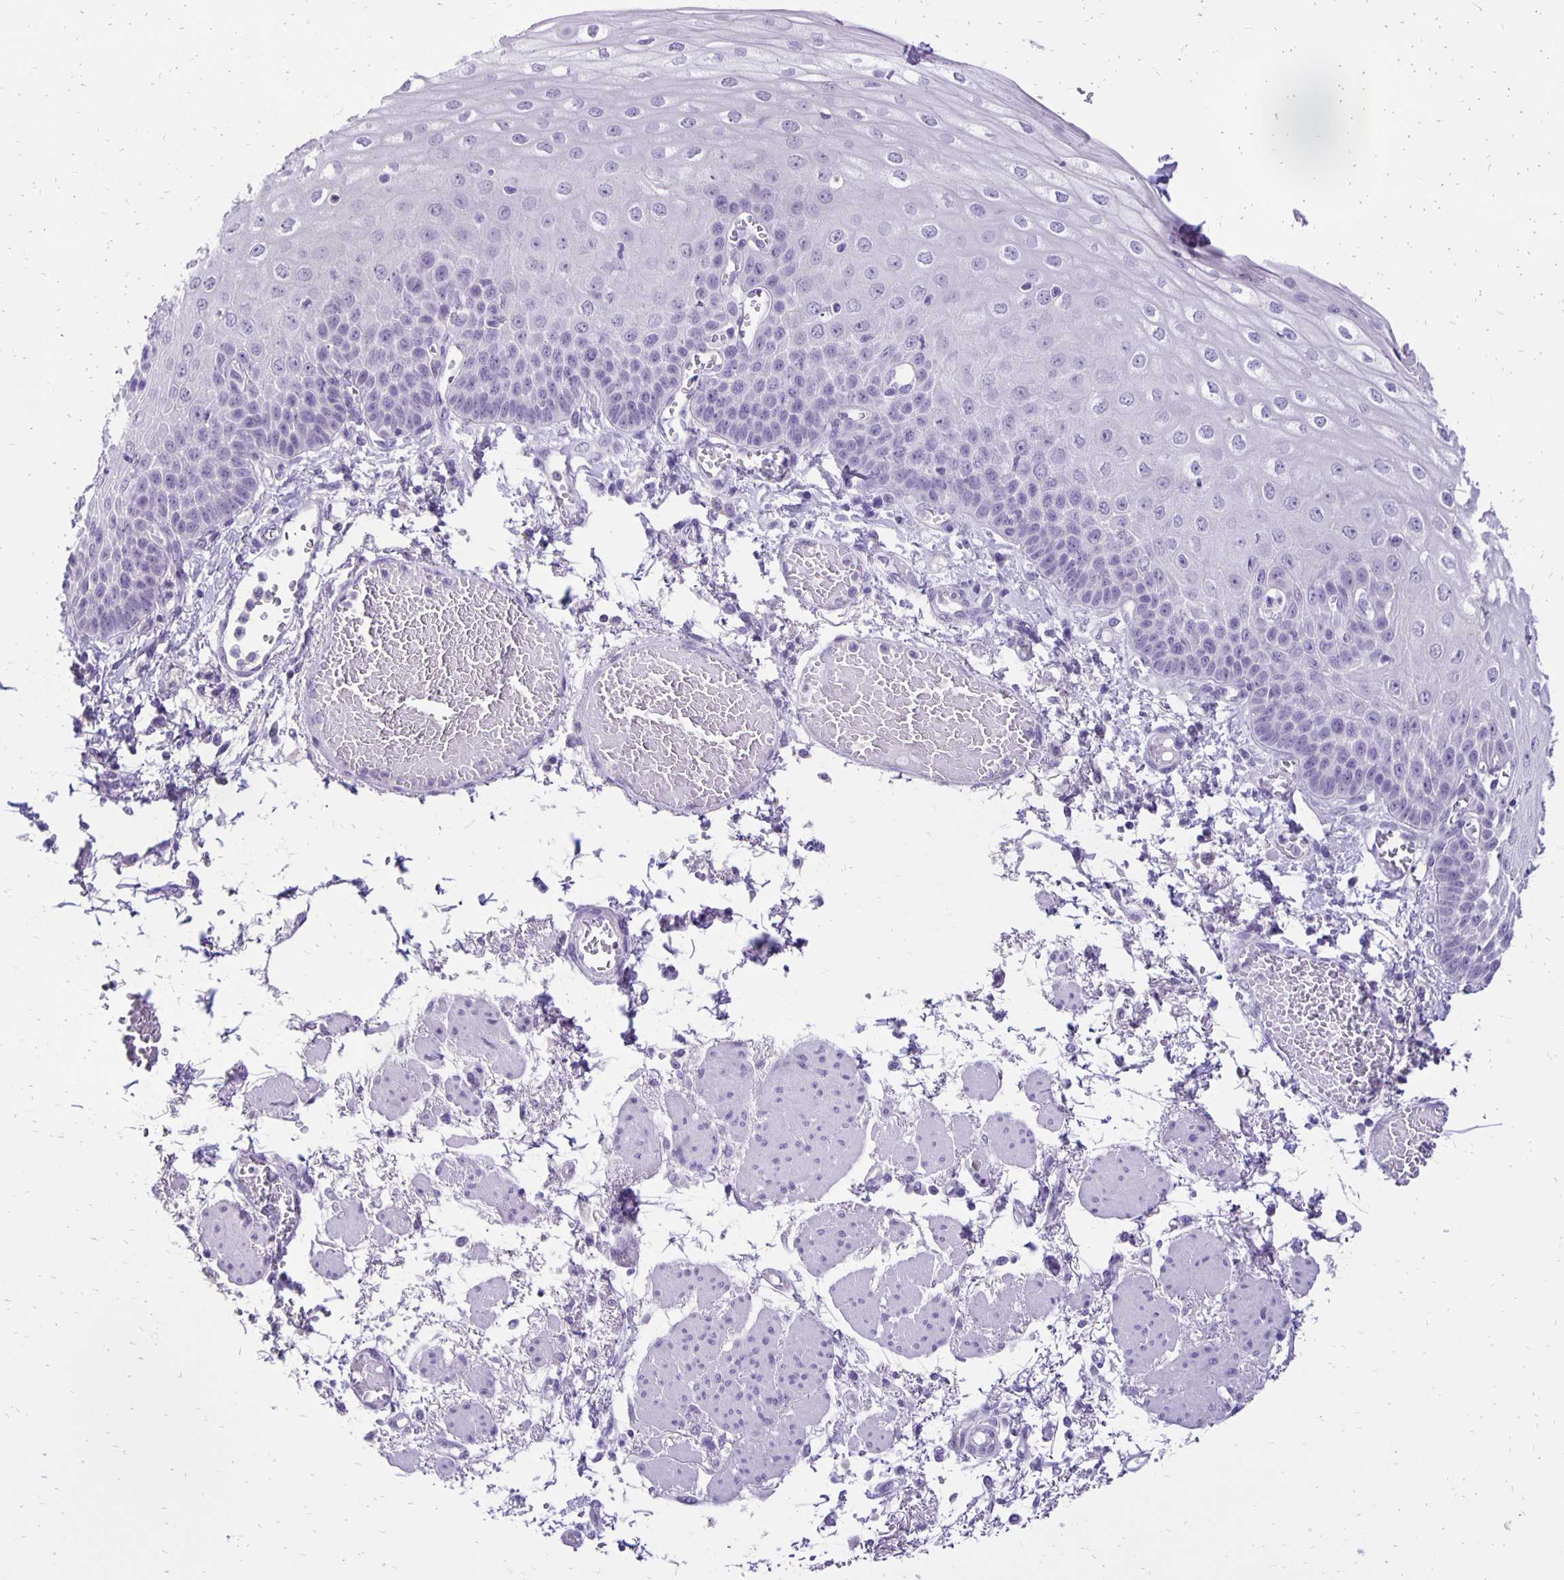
{"staining": {"intensity": "negative", "quantity": "none", "location": "none"}, "tissue": "esophagus", "cell_type": "Squamous epithelial cells", "image_type": "normal", "snomed": [{"axis": "morphology", "description": "Normal tissue, NOS"}, {"axis": "morphology", "description": "Adenocarcinoma, NOS"}, {"axis": "topography", "description": "Esophagus"}], "caption": "Immunohistochemistry (IHC) photomicrograph of benign esophagus stained for a protein (brown), which reveals no staining in squamous epithelial cells.", "gene": "ANKRD45", "patient": {"sex": "male", "age": 81}}